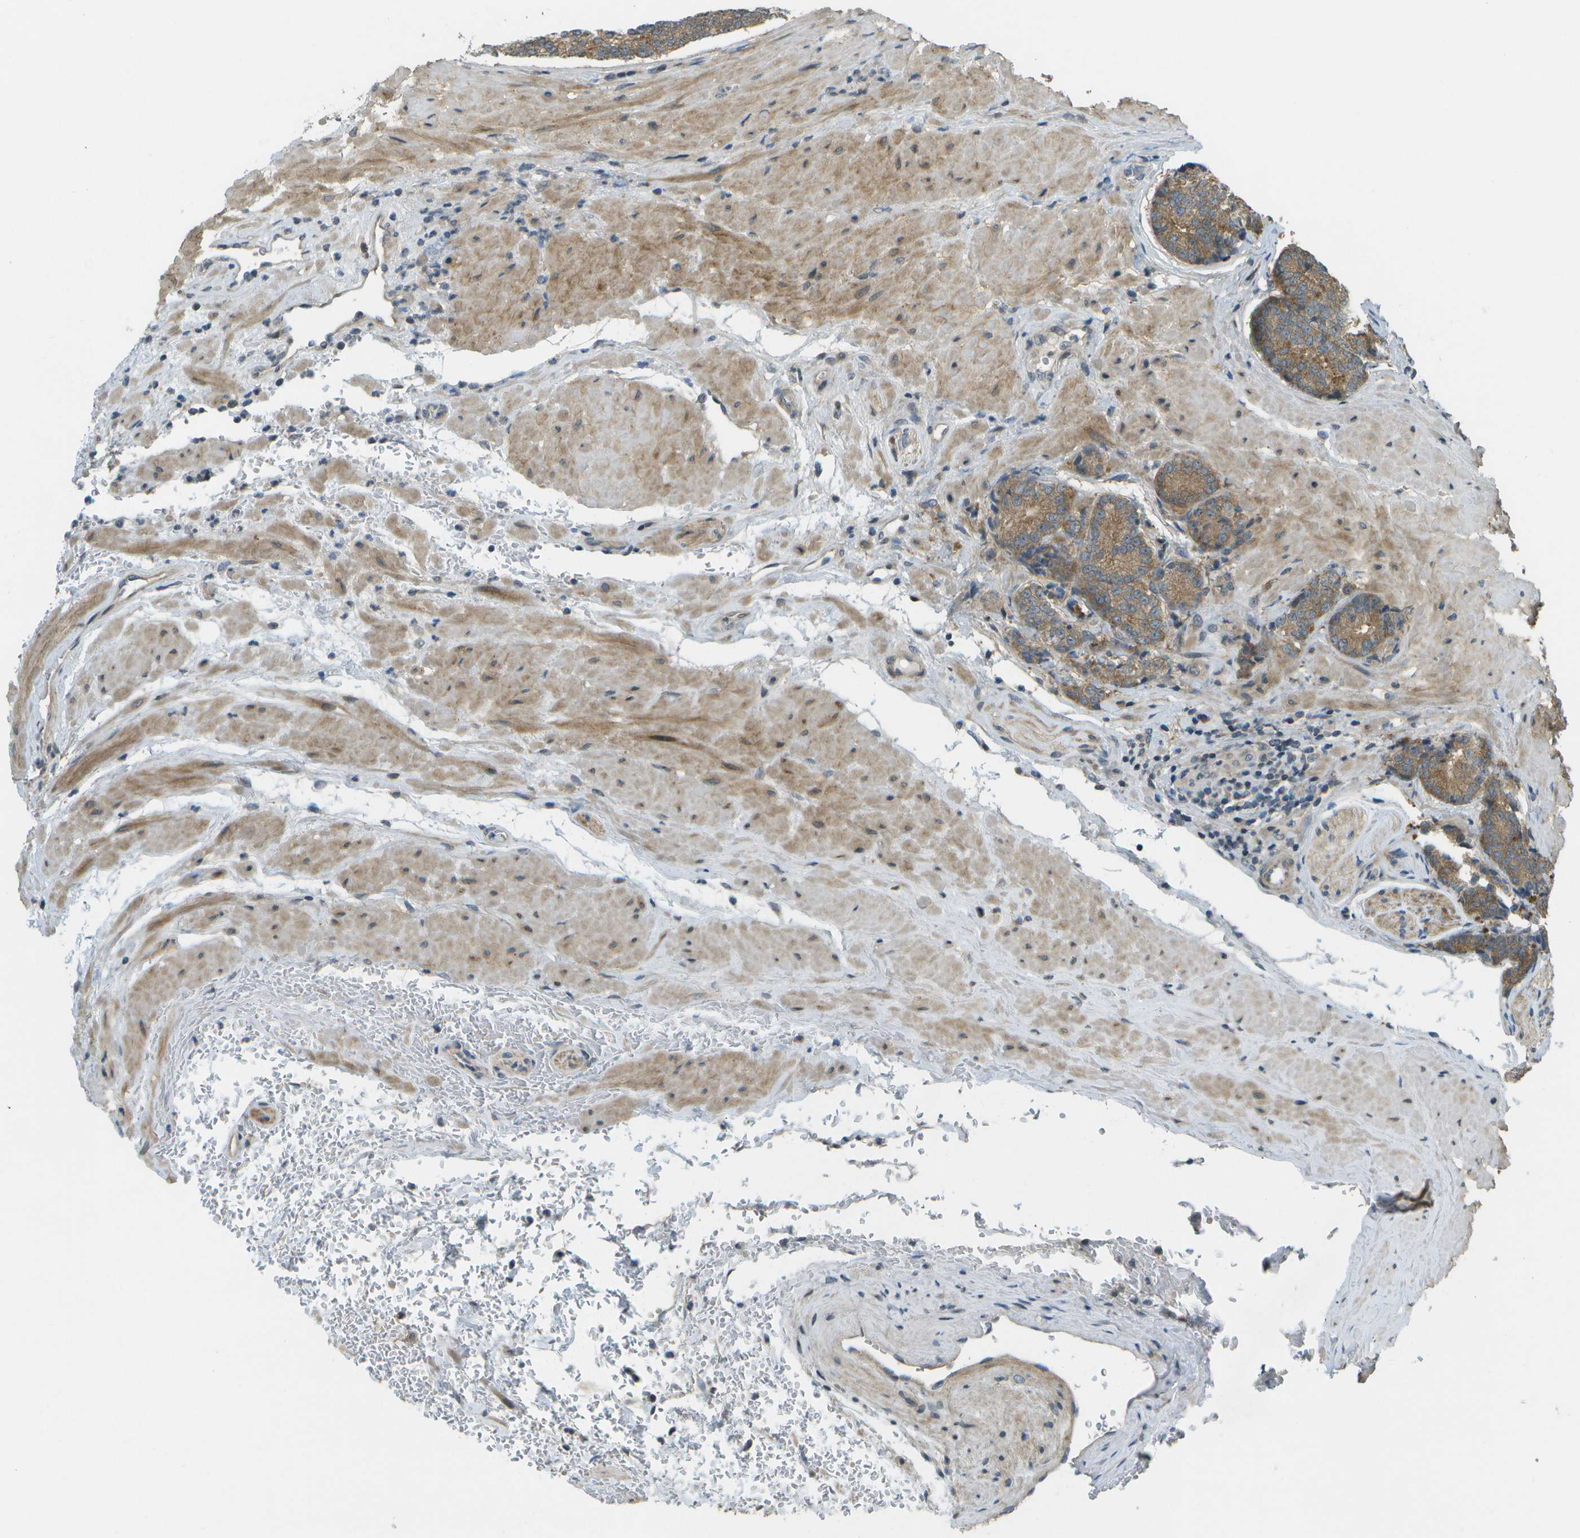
{"staining": {"intensity": "weak", "quantity": ">75%", "location": "cytoplasmic/membranous"}, "tissue": "prostate cancer", "cell_type": "Tumor cells", "image_type": "cancer", "snomed": [{"axis": "morphology", "description": "Adenocarcinoma, High grade"}, {"axis": "topography", "description": "Prostate"}], "caption": "A micrograph of human high-grade adenocarcinoma (prostate) stained for a protein shows weak cytoplasmic/membranous brown staining in tumor cells.", "gene": "WNK2", "patient": {"sex": "male", "age": 61}}